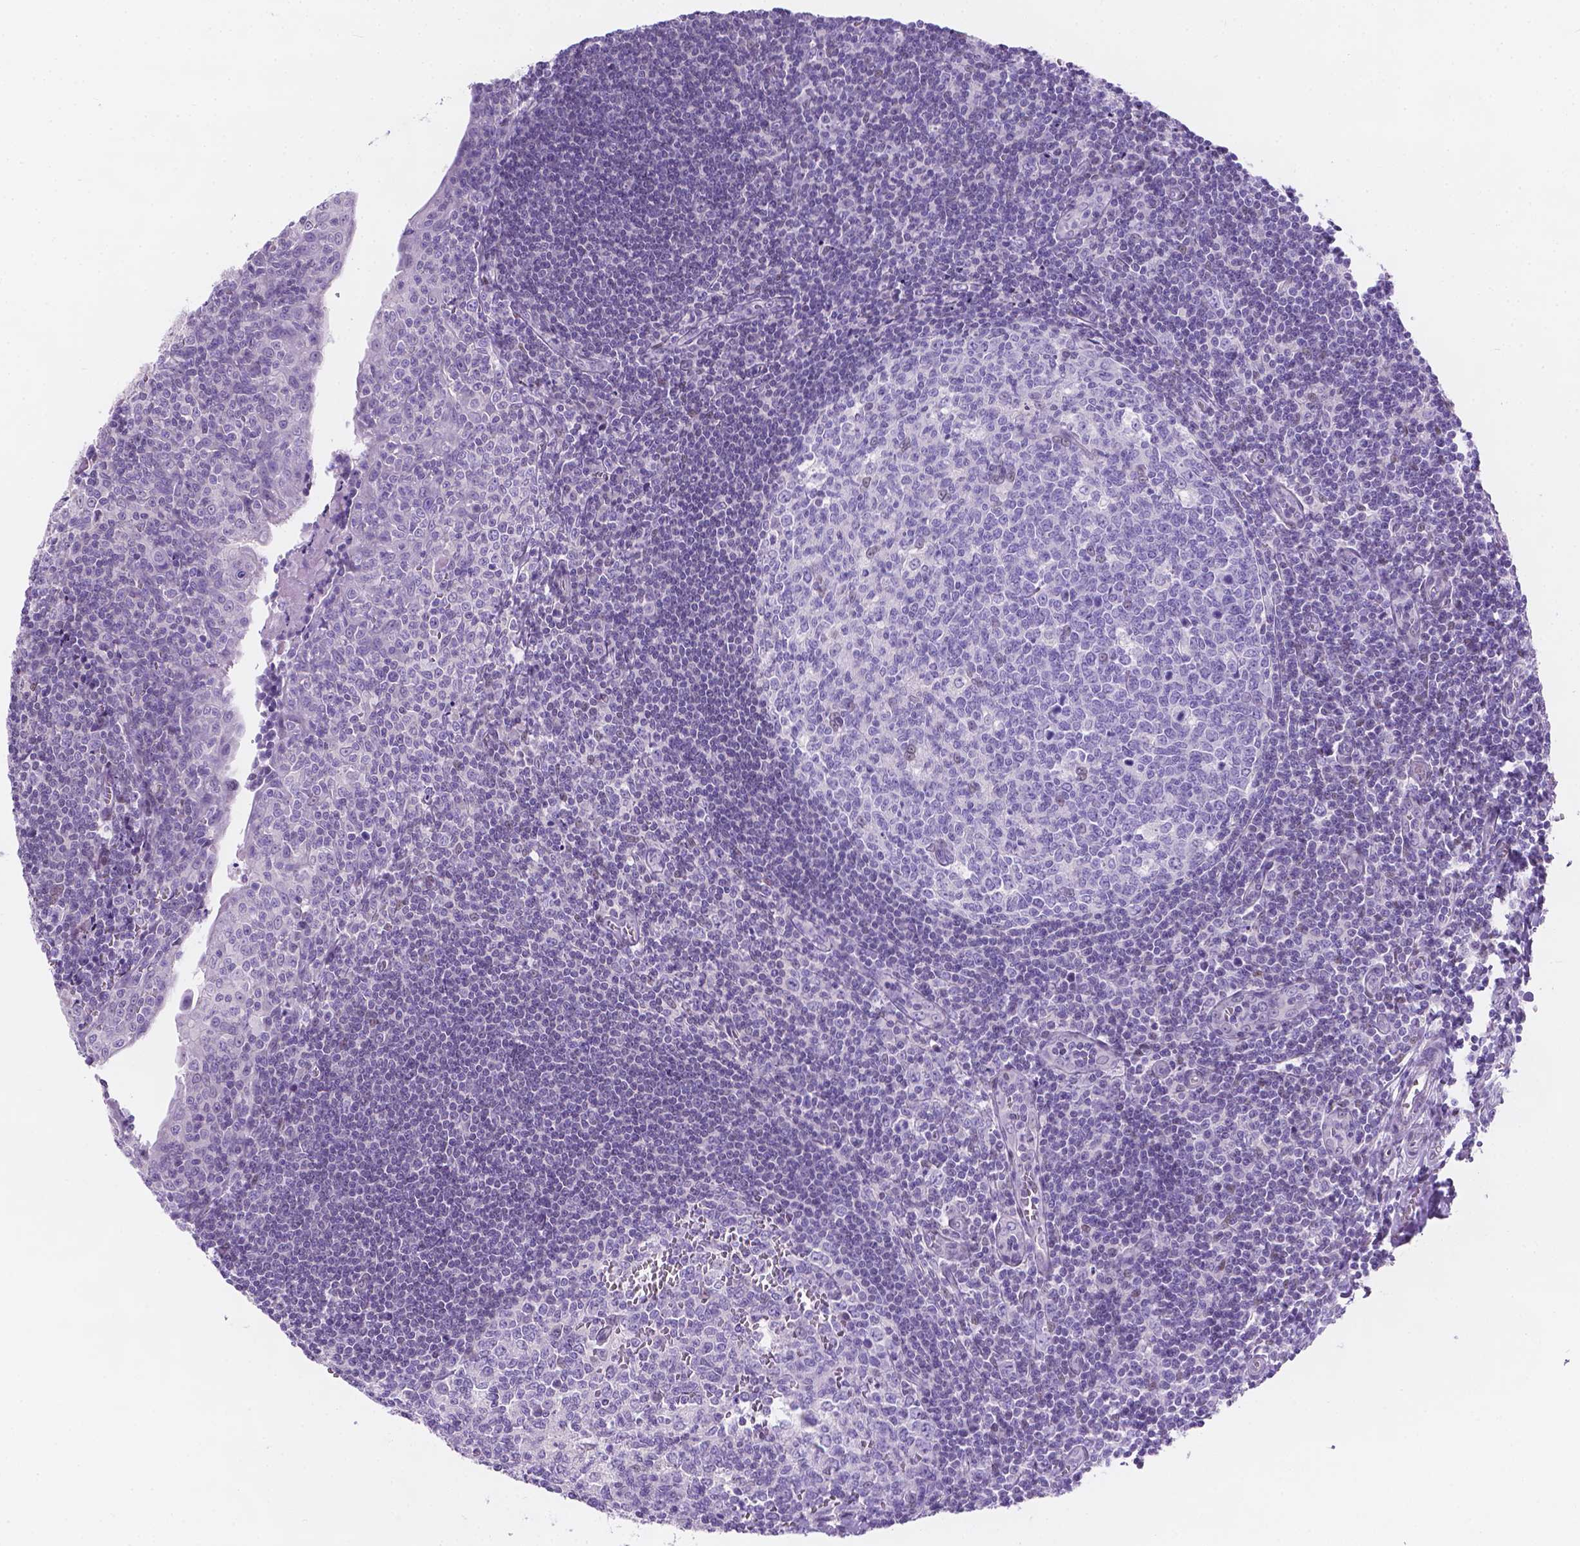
{"staining": {"intensity": "negative", "quantity": "none", "location": "none"}, "tissue": "tonsil", "cell_type": "Germinal center cells", "image_type": "normal", "snomed": [{"axis": "morphology", "description": "Normal tissue, NOS"}, {"axis": "morphology", "description": "Inflammation, NOS"}, {"axis": "topography", "description": "Tonsil"}], "caption": "High power microscopy image of an IHC photomicrograph of unremarkable tonsil, revealing no significant expression in germinal center cells. Brightfield microscopy of immunohistochemistry stained with DAB (3,3'-diaminobenzidine) (brown) and hematoxylin (blue), captured at high magnification.", "gene": "TMEM210", "patient": {"sex": "female", "age": 31}}